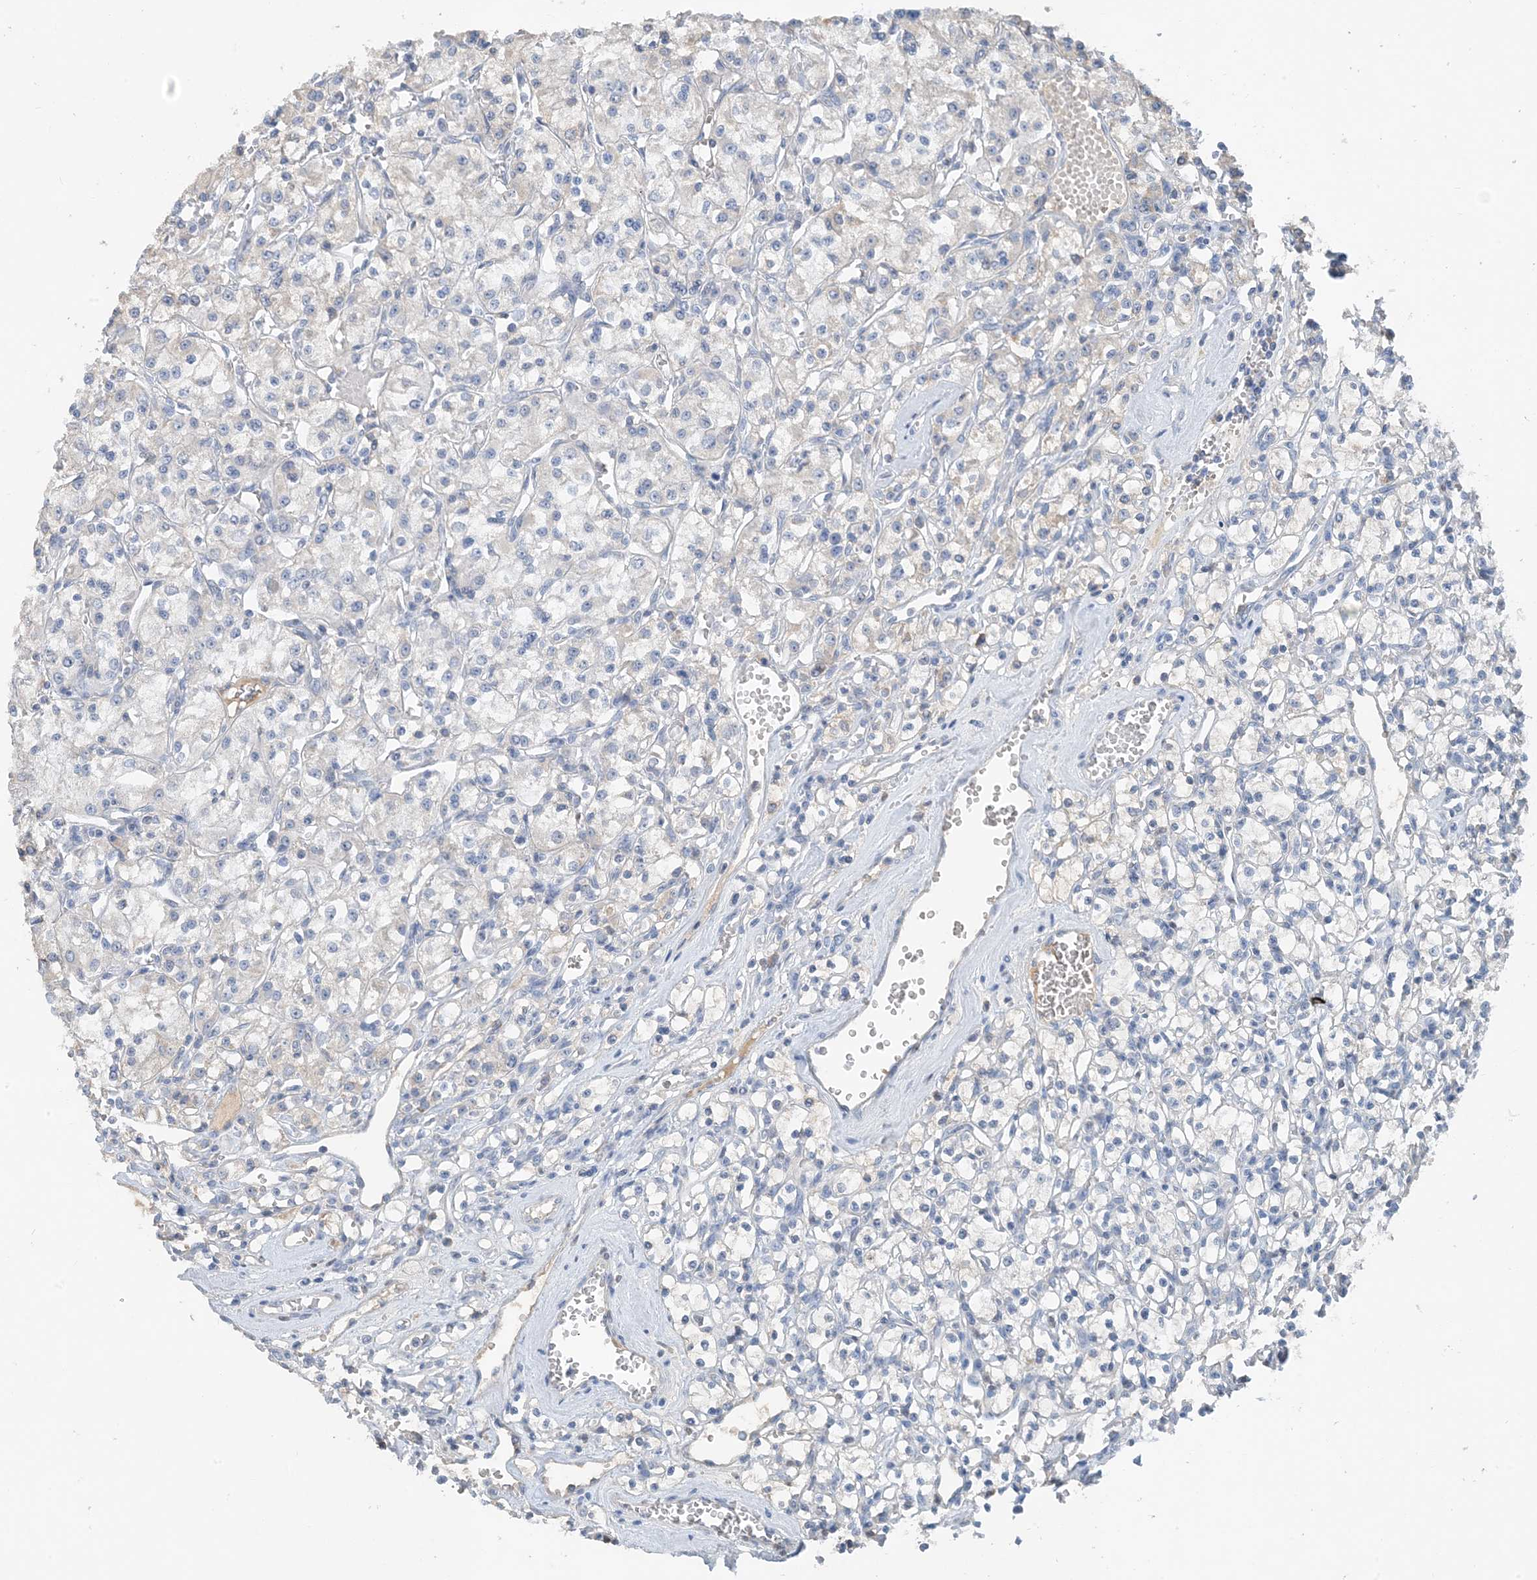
{"staining": {"intensity": "negative", "quantity": "none", "location": "none"}, "tissue": "renal cancer", "cell_type": "Tumor cells", "image_type": "cancer", "snomed": [{"axis": "morphology", "description": "Adenocarcinoma, NOS"}, {"axis": "topography", "description": "Kidney"}], "caption": "The micrograph exhibits no staining of tumor cells in renal cancer. Nuclei are stained in blue.", "gene": "CTRL", "patient": {"sex": "female", "age": 59}}